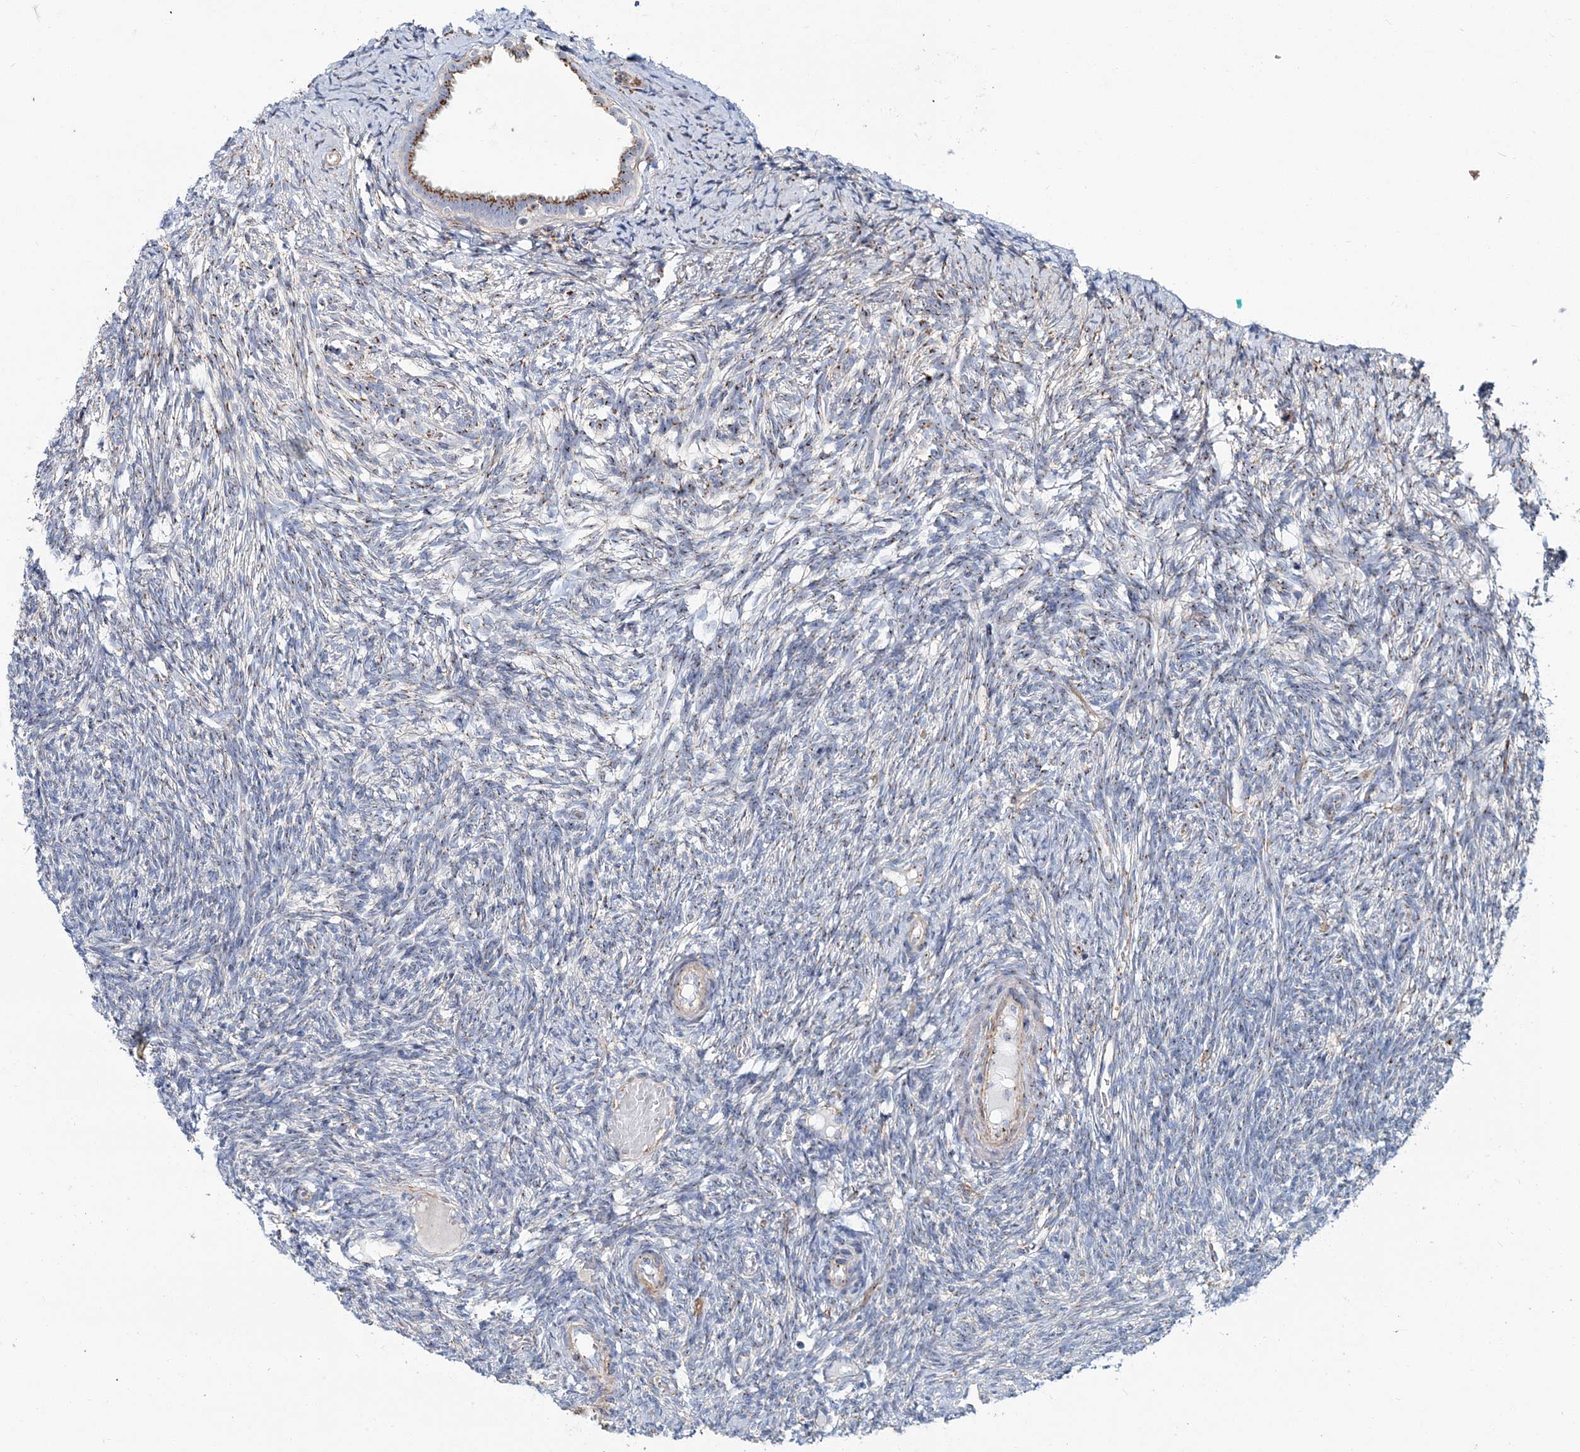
{"staining": {"intensity": "moderate", "quantity": "<25%", "location": "cytoplasmic/membranous"}, "tissue": "ovary", "cell_type": "Ovarian stroma cells", "image_type": "normal", "snomed": [{"axis": "morphology", "description": "Normal tissue, NOS"}, {"axis": "topography", "description": "Ovary"}], "caption": "An immunohistochemistry (IHC) histopathology image of benign tissue is shown. Protein staining in brown shows moderate cytoplasmic/membranous positivity in ovary within ovarian stroma cells. (IHC, brightfield microscopy, high magnification).", "gene": "MAN1A2", "patient": {"sex": "female", "age": 41}}